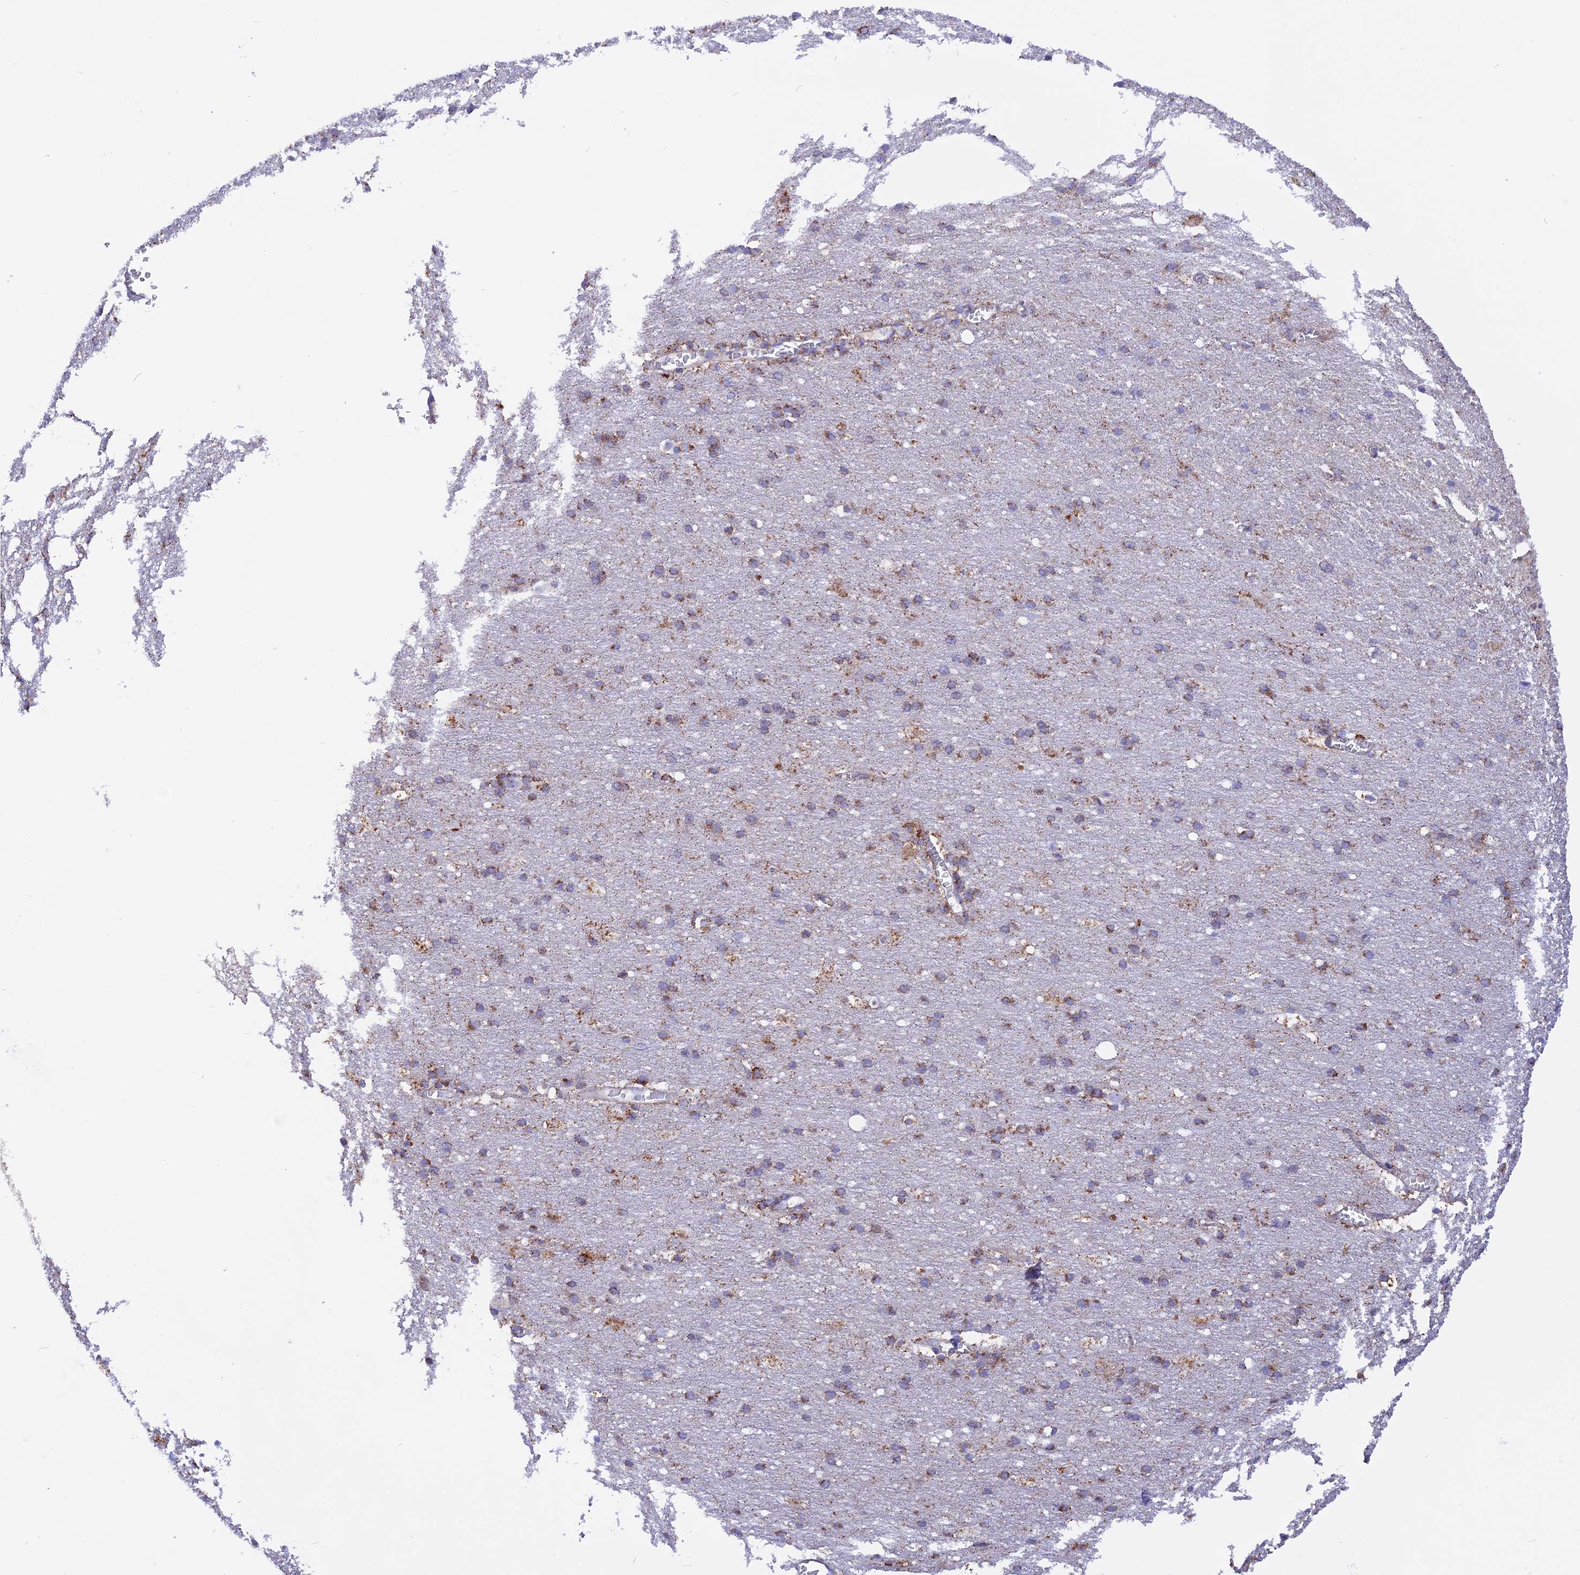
{"staining": {"intensity": "negative", "quantity": "none", "location": "none"}, "tissue": "cerebral cortex", "cell_type": "Endothelial cells", "image_type": "normal", "snomed": [{"axis": "morphology", "description": "Normal tissue, NOS"}, {"axis": "topography", "description": "Cerebral cortex"}], "caption": "Unremarkable cerebral cortex was stained to show a protein in brown. There is no significant staining in endothelial cells. (DAB immunohistochemistry (IHC) with hematoxylin counter stain).", "gene": "GCDH", "patient": {"sex": "male", "age": 54}}